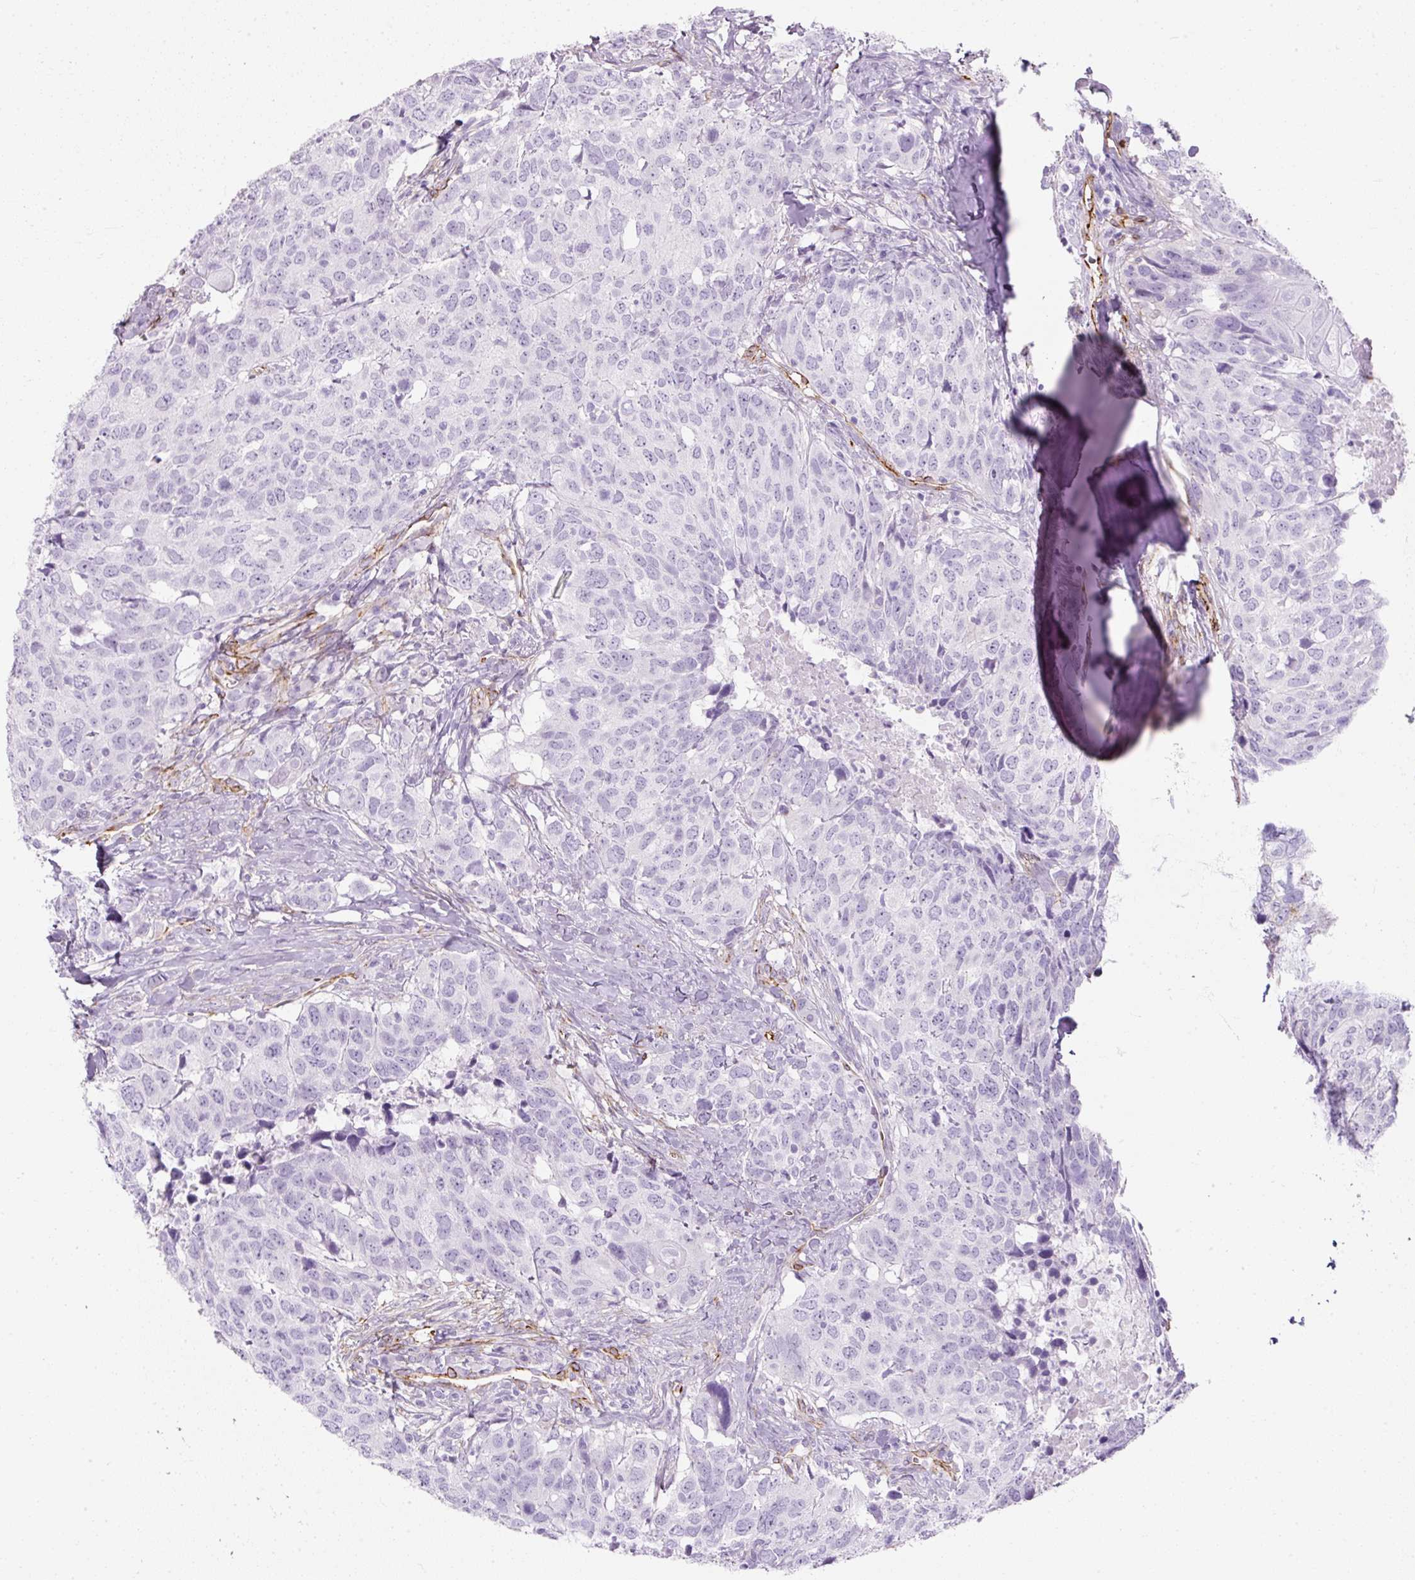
{"staining": {"intensity": "negative", "quantity": "none", "location": "none"}, "tissue": "head and neck cancer", "cell_type": "Tumor cells", "image_type": "cancer", "snomed": [{"axis": "morphology", "description": "Normal tissue, NOS"}, {"axis": "morphology", "description": "Squamous cell carcinoma, NOS"}, {"axis": "topography", "description": "Skeletal muscle"}, {"axis": "topography", "description": "Vascular tissue"}, {"axis": "topography", "description": "Peripheral nerve tissue"}, {"axis": "topography", "description": "Head-Neck"}], "caption": "Human head and neck squamous cell carcinoma stained for a protein using immunohistochemistry (IHC) exhibits no staining in tumor cells.", "gene": "CAVIN3", "patient": {"sex": "male", "age": 66}}